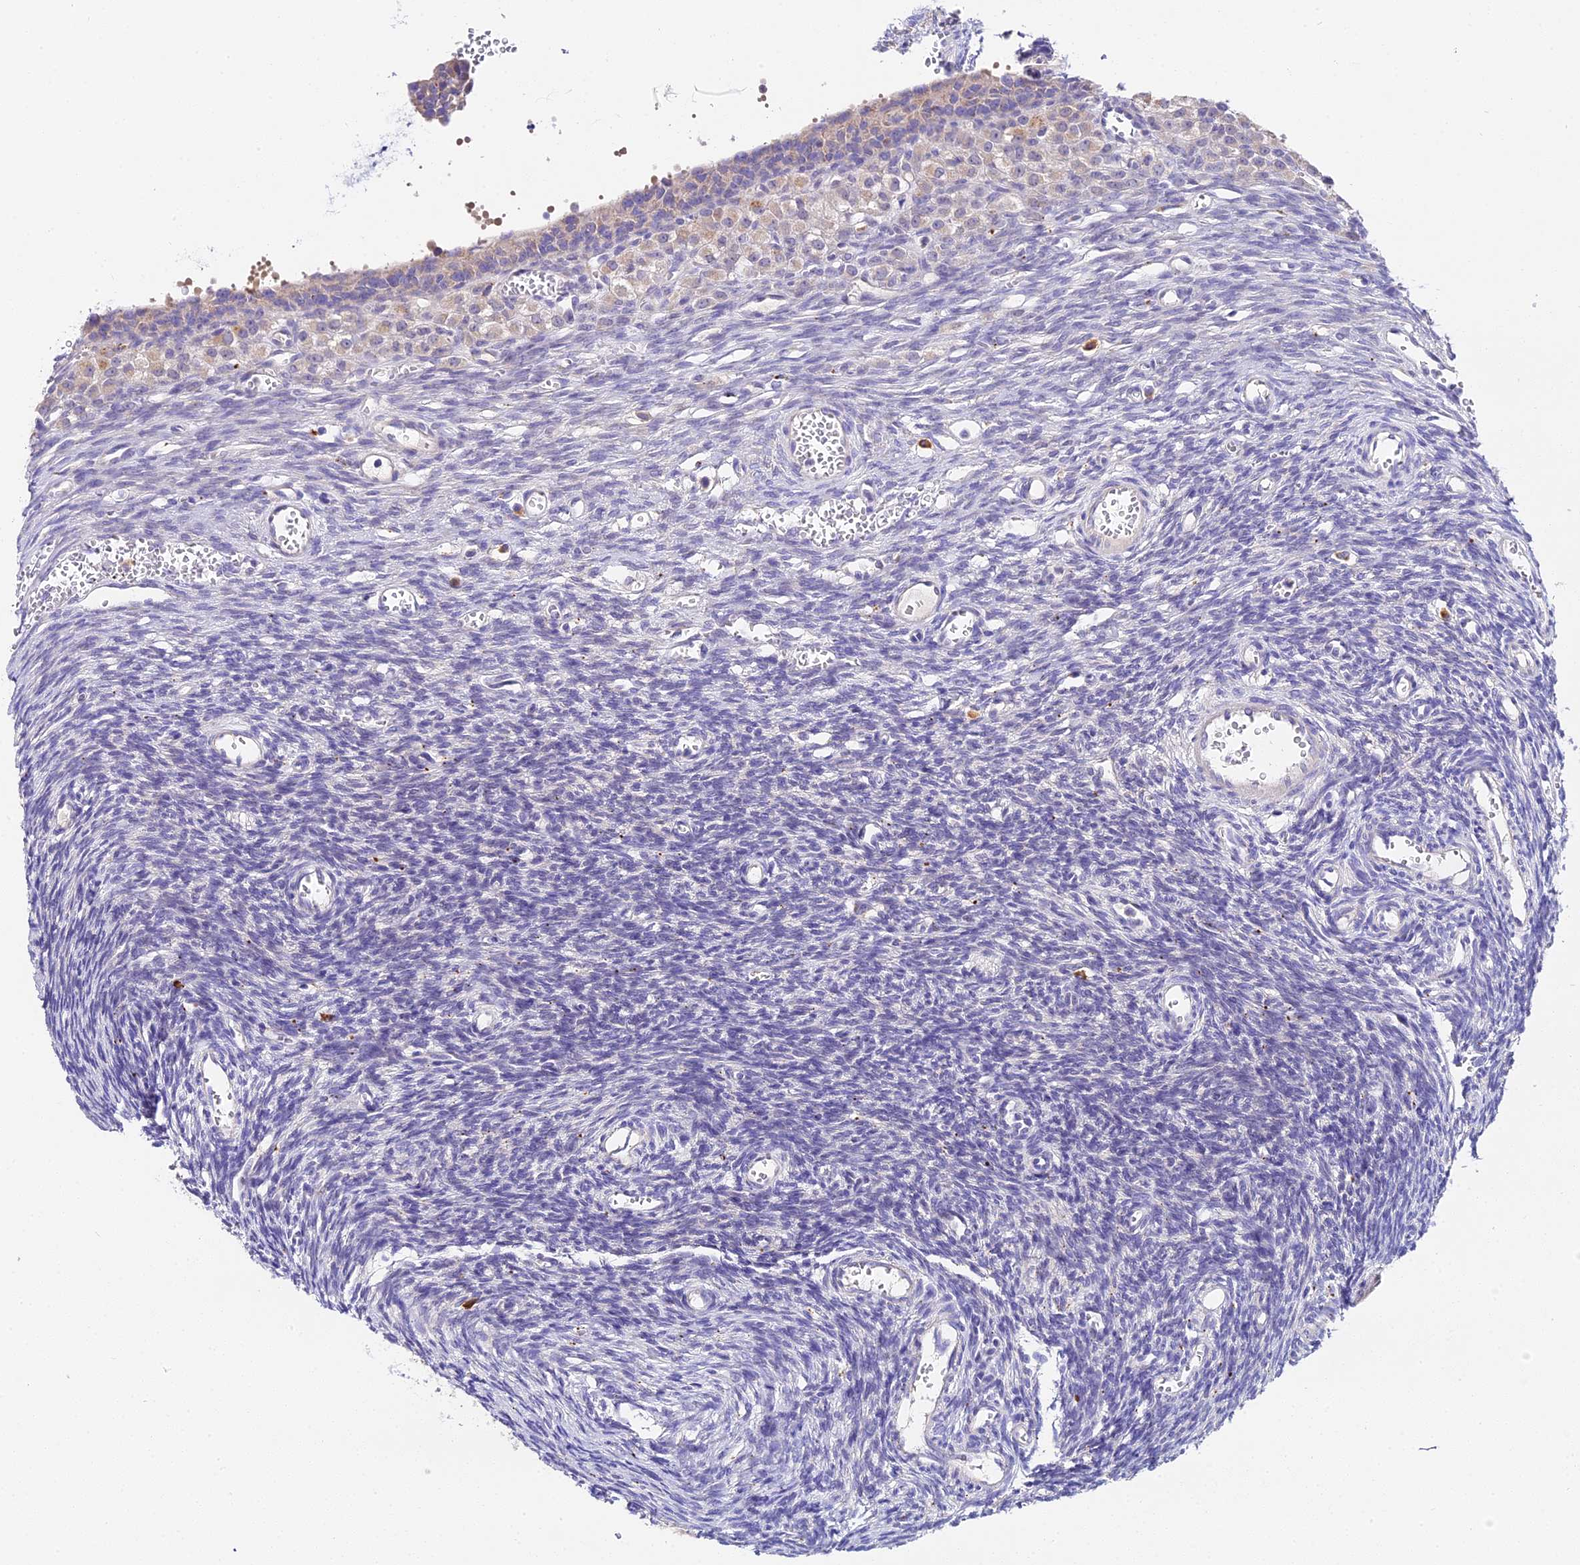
{"staining": {"intensity": "negative", "quantity": "none", "location": "none"}, "tissue": "ovary", "cell_type": "Follicle cells", "image_type": "normal", "snomed": [{"axis": "morphology", "description": "Normal tissue, NOS"}, {"axis": "topography", "description": "Ovary"}], "caption": "This is an immunohistochemistry image of unremarkable human ovary. There is no staining in follicle cells.", "gene": "LYPD6", "patient": {"sex": "female", "age": 39}}